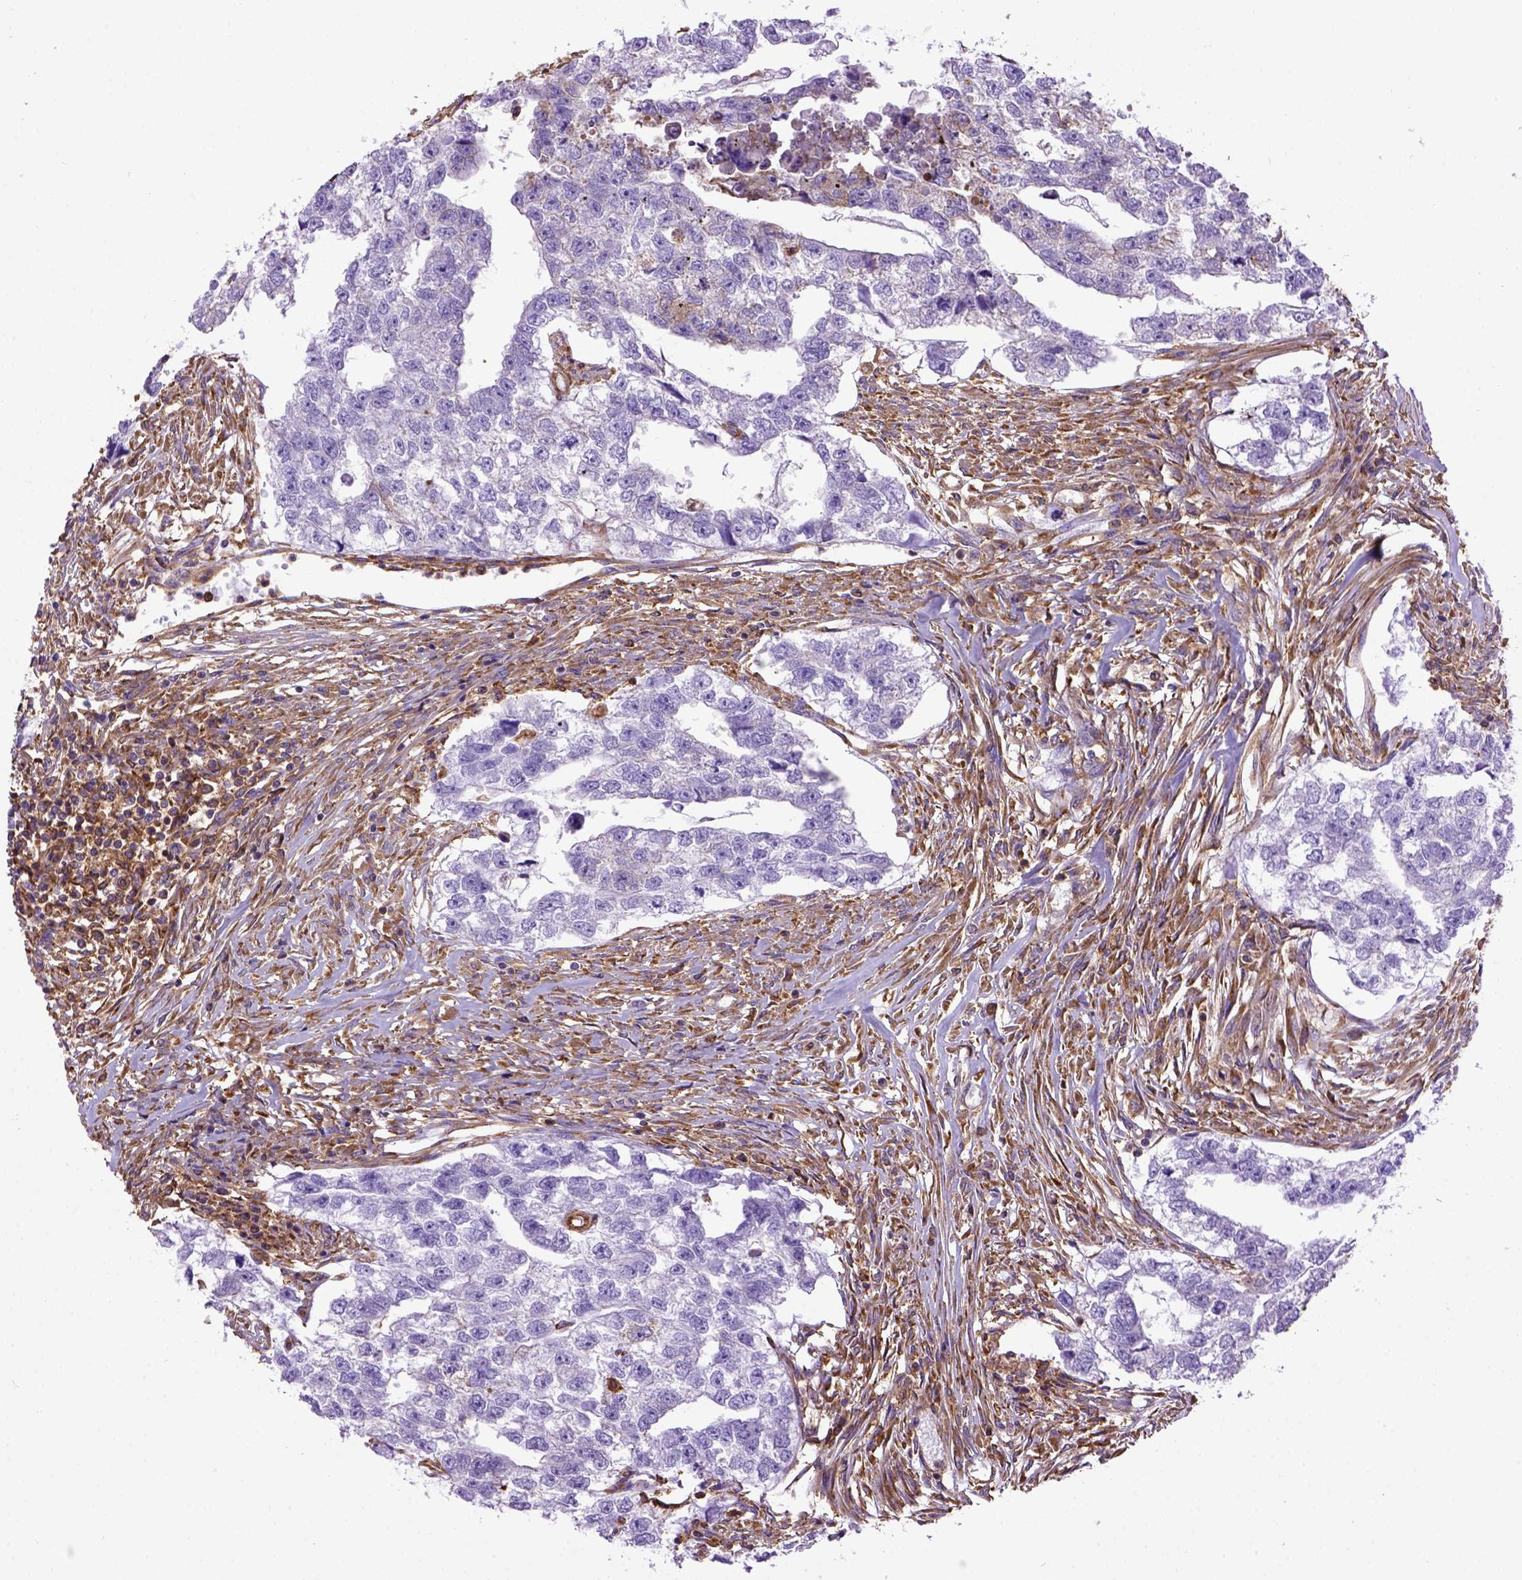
{"staining": {"intensity": "negative", "quantity": "none", "location": "none"}, "tissue": "testis cancer", "cell_type": "Tumor cells", "image_type": "cancer", "snomed": [{"axis": "morphology", "description": "Carcinoma, Embryonal, NOS"}, {"axis": "morphology", "description": "Teratoma, malignant, NOS"}, {"axis": "topography", "description": "Testis"}], "caption": "IHC histopathology image of neoplastic tissue: testis cancer stained with DAB displays no significant protein positivity in tumor cells.", "gene": "MVP", "patient": {"sex": "male", "age": 44}}